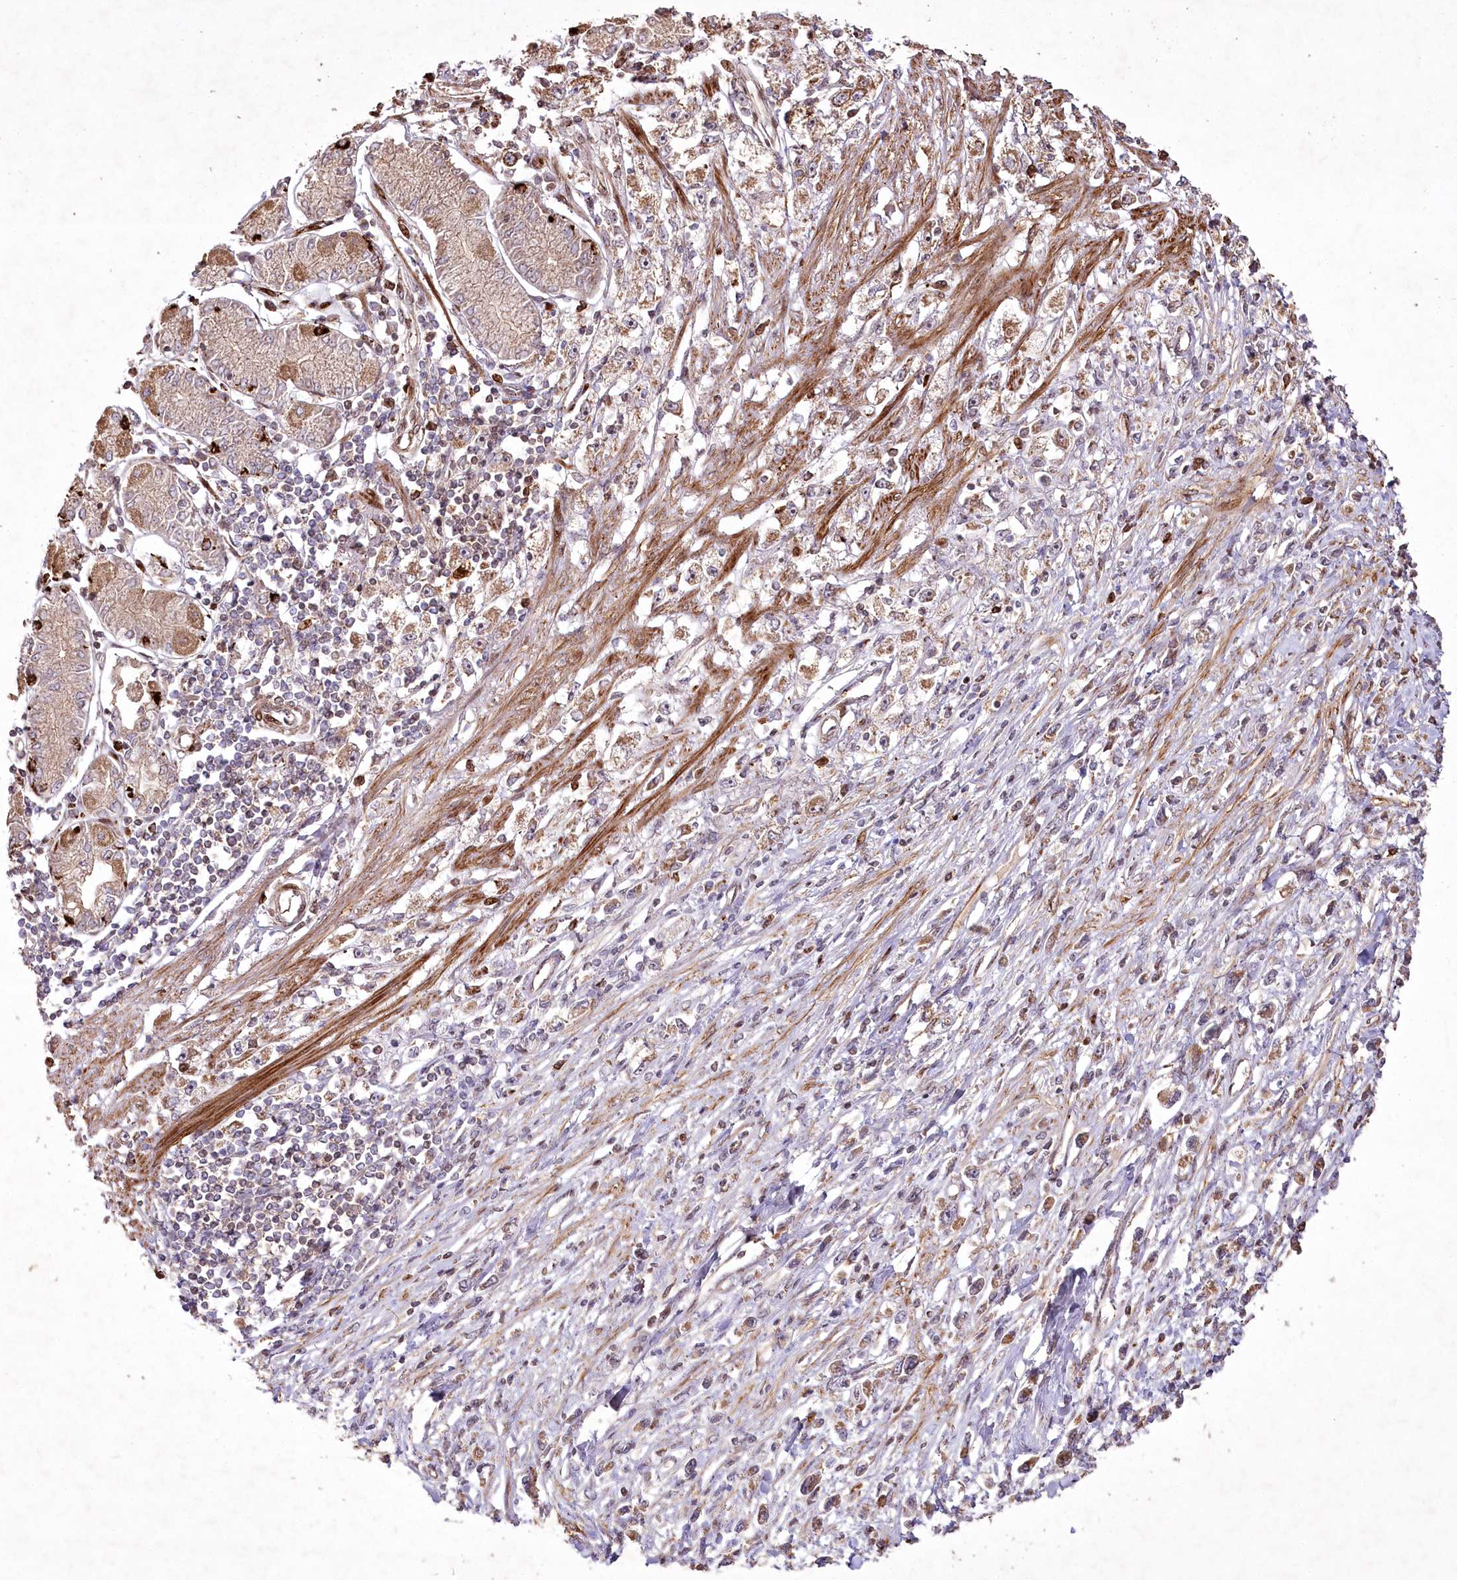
{"staining": {"intensity": "weak", "quantity": "25%-75%", "location": "cytoplasmic/membranous"}, "tissue": "stomach cancer", "cell_type": "Tumor cells", "image_type": "cancer", "snomed": [{"axis": "morphology", "description": "Adenocarcinoma, NOS"}, {"axis": "topography", "description": "Stomach"}], "caption": "Immunohistochemistry (IHC) of human stomach cancer reveals low levels of weak cytoplasmic/membranous positivity in approximately 25%-75% of tumor cells.", "gene": "PSTK", "patient": {"sex": "female", "age": 59}}